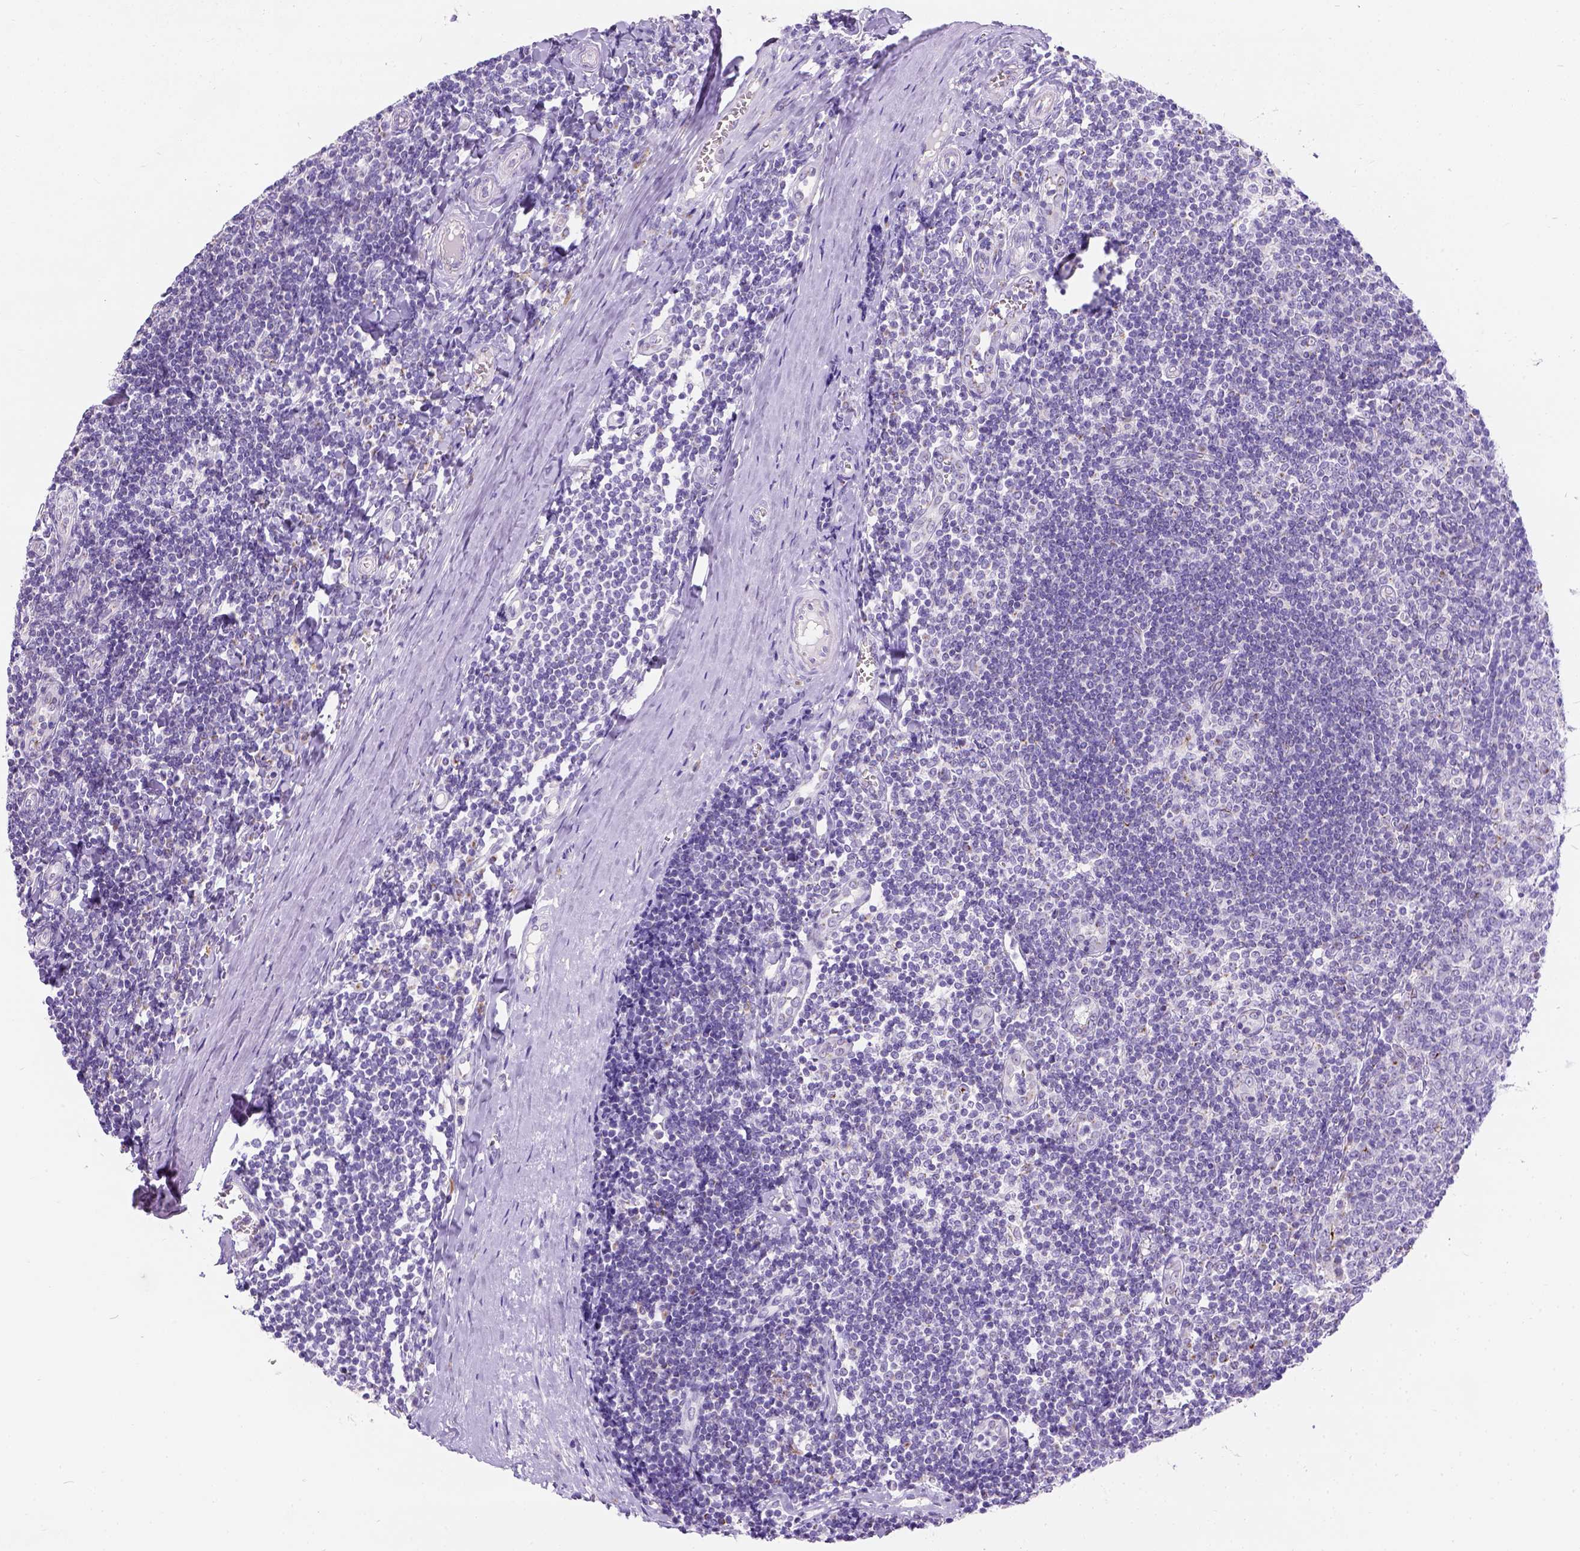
{"staining": {"intensity": "negative", "quantity": "none", "location": "none"}, "tissue": "tonsil", "cell_type": "Germinal center cells", "image_type": "normal", "snomed": [{"axis": "morphology", "description": "Normal tissue, NOS"}, {"axis": "topography", "description": "Tonsil"}], "caption": "Tonsil was stained to show a protein in brown. There is no significant positivity in germinal center cells. (Brightfield microscopy of DAB IHC at high magnification).", "gene": "PHF7", "patient": {"sex": "female", "age": 12}}